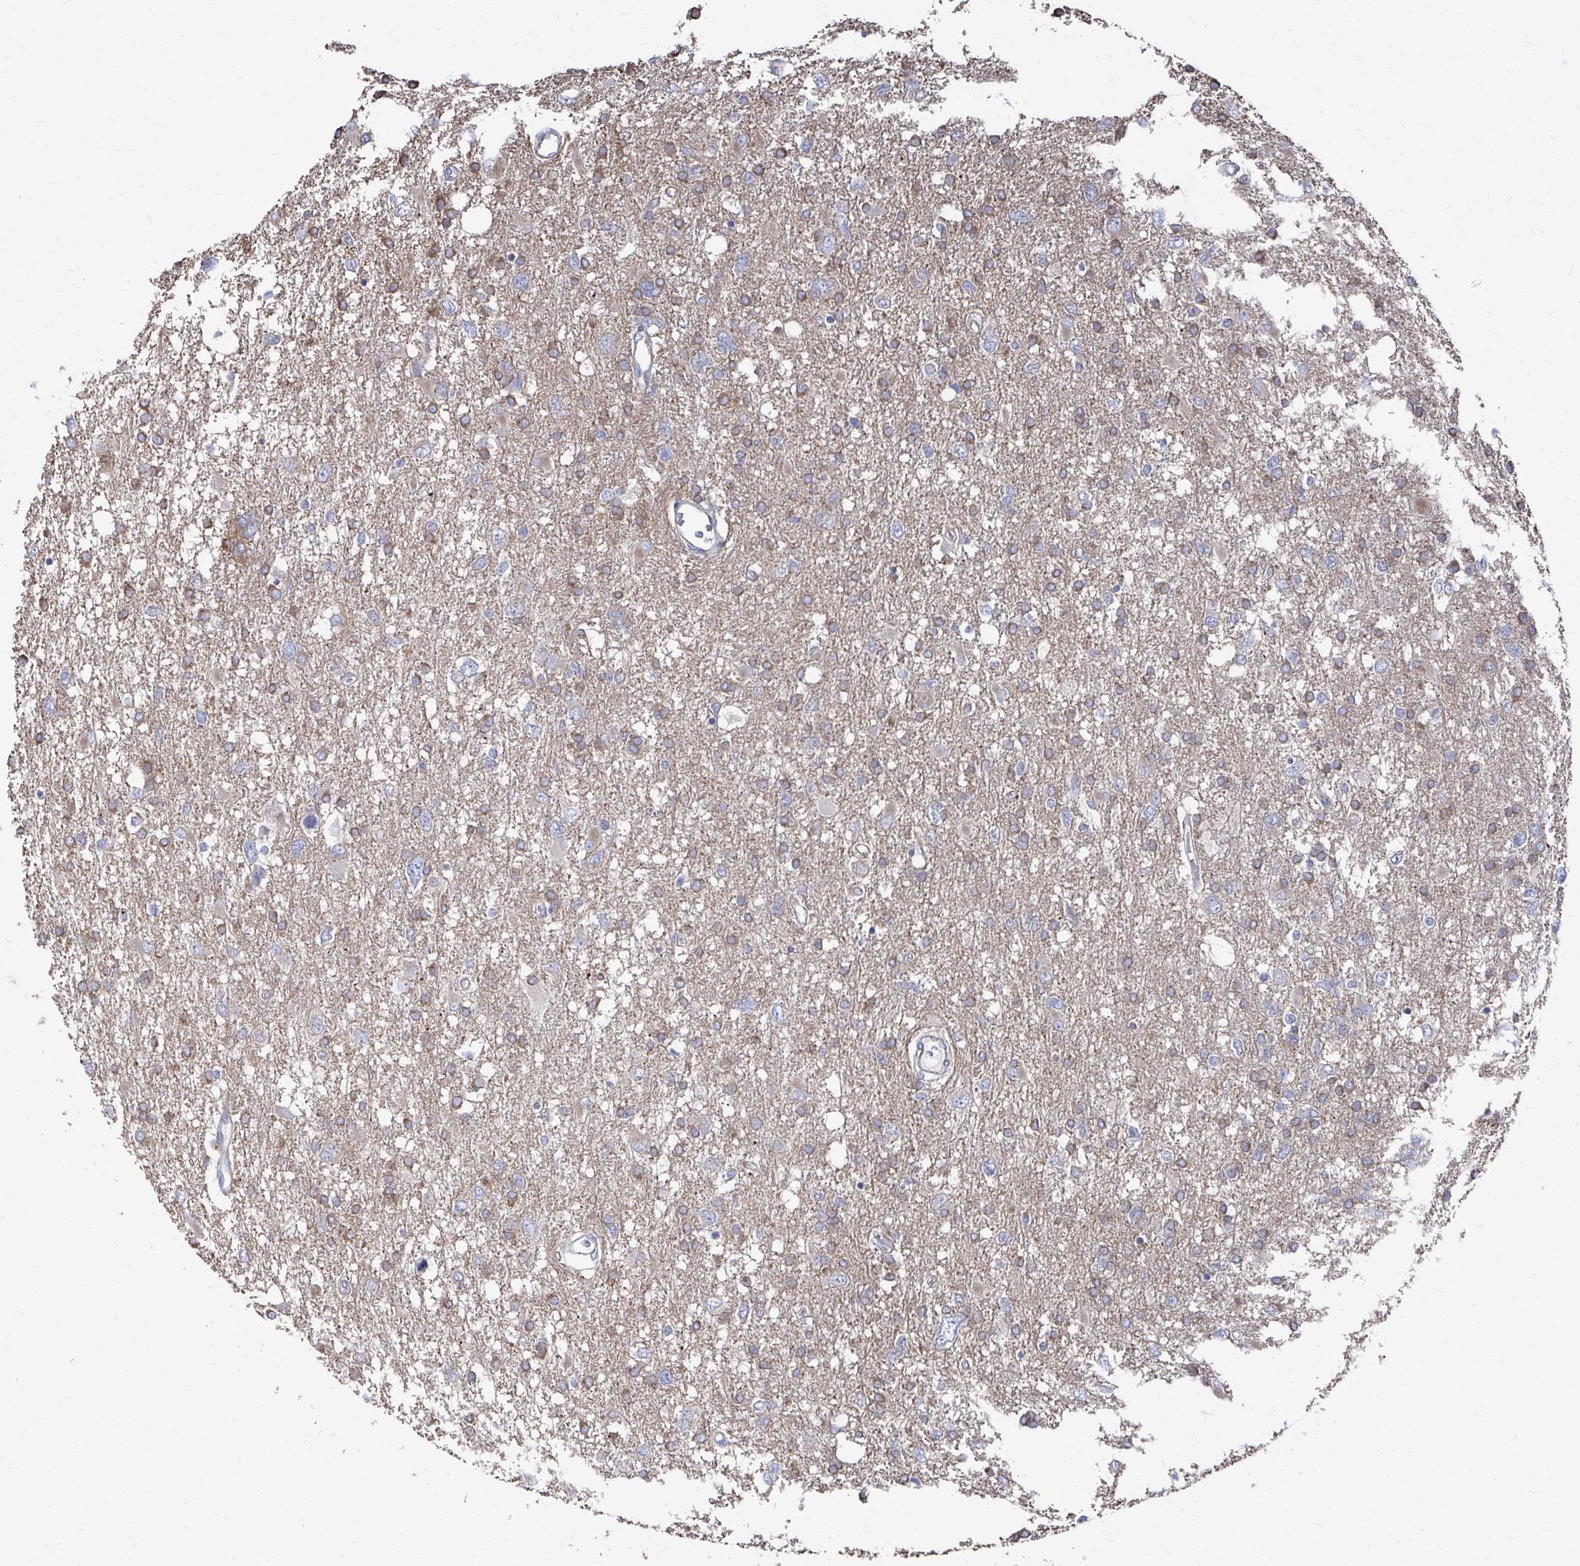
{"staining": {"intensity": "moderate", "quantity": ">75%", "location": "cytoplasmic/membranous"}, "tissue": "glioma", "cell_type": "Tumor cells", "image_type": "cancer", "snomed": [{"axis": "morphology", "description": "Glioma, malignant, High grade"}, {"axis": "topography", "description": "Brain"}], "caption": "There is medium levels of moderate cytoplasmic/membranous staining in tumor cells of glioma, as demonstrated by immunohistochemical staining (brown color).", "gene": "PLEKHG7", "patient": {"sex": "male", "age": 61}}